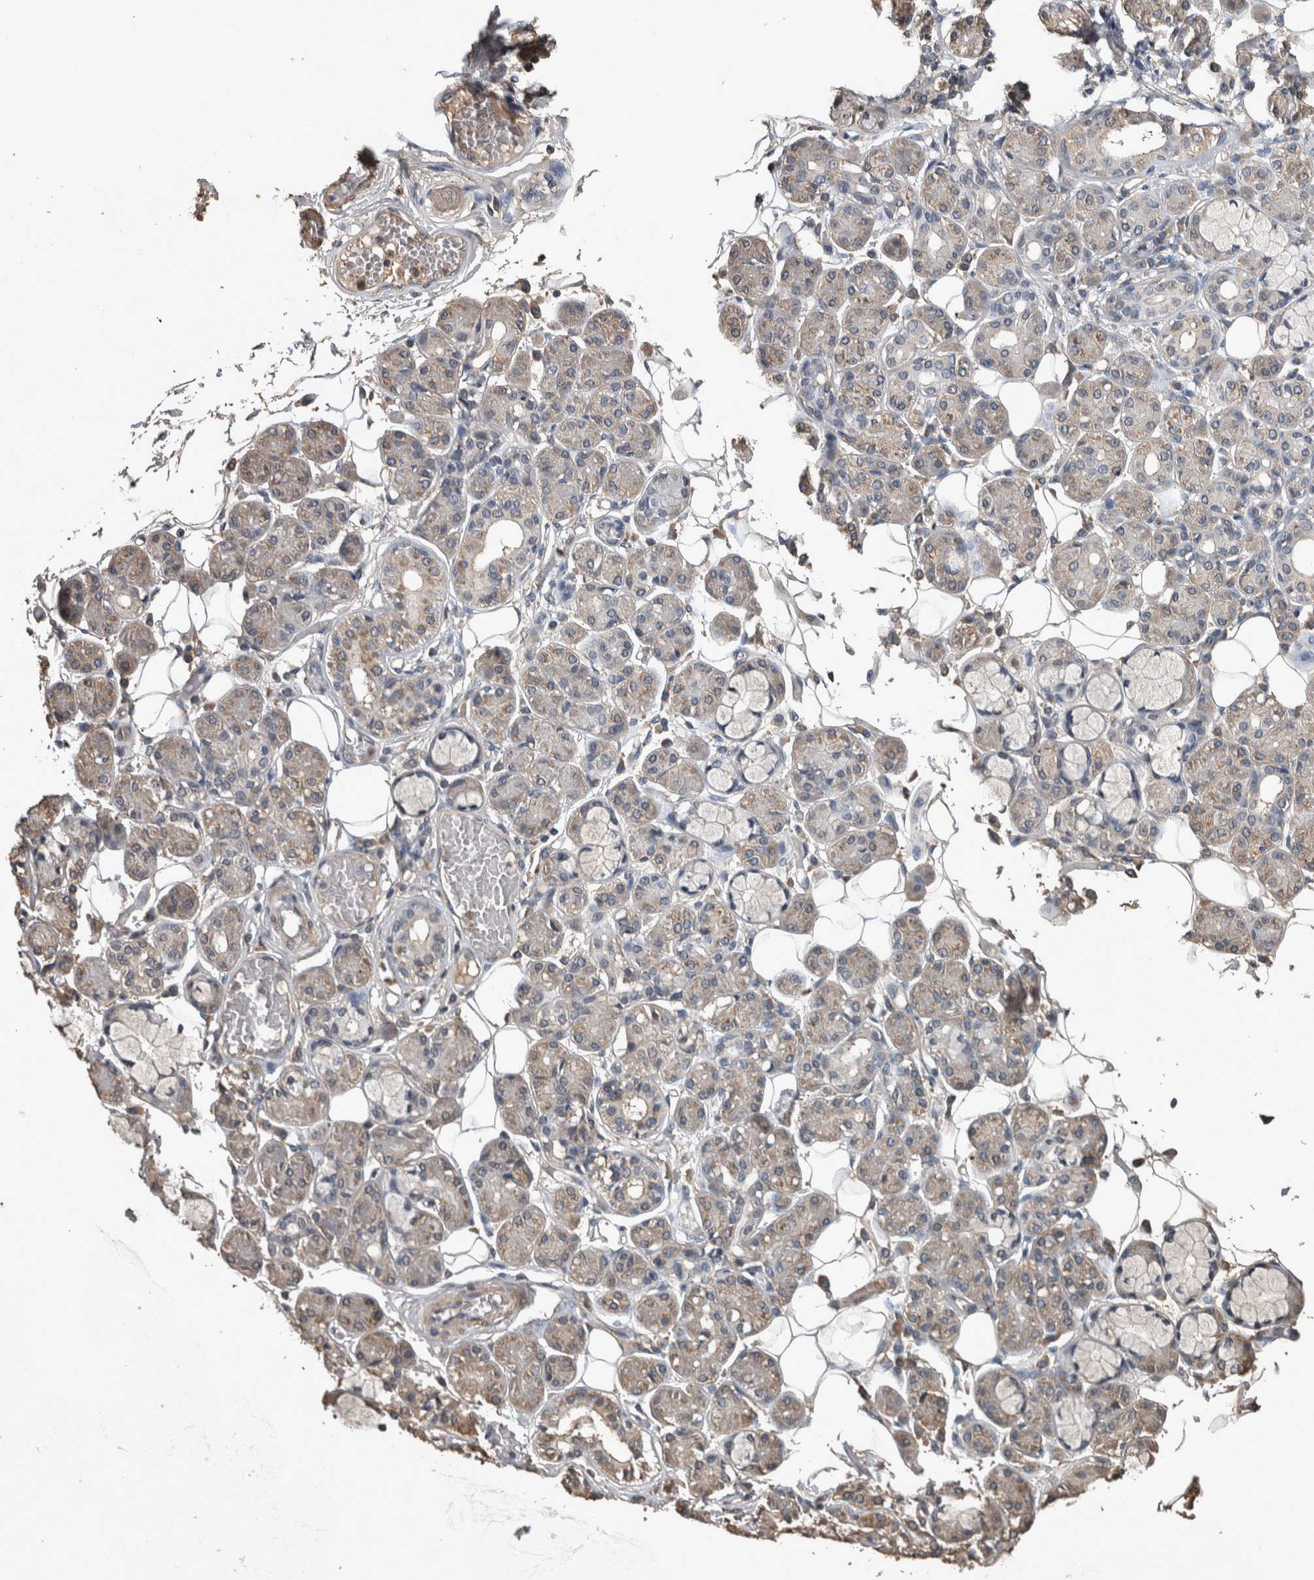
{"staining": {"intensity": "moderate", "quantity": "<25%", "location": "cytoplasmic/membranous"}, "tissue": "salivary gland", "cell_type": "Glandular cells", "image_type": "normal", "snomed": [{"axis": "morphology", "description": "Normal tissue, NOS"}, {"axis": "topography", "description": "Salivary gland"}], "caption": "High-magnification brightfield microscopy of unremarkable salivary gland stained with DAB (3,3'-diaminobenzidine) (brown) and counterstained with hematoxylin (blue). glandular cells exhibit moderate cytoplasmic/membranous positivity is present in about<25% of cells.", "gene": "FGFRL1", "patient": {"sex": "male", "age": 63}}